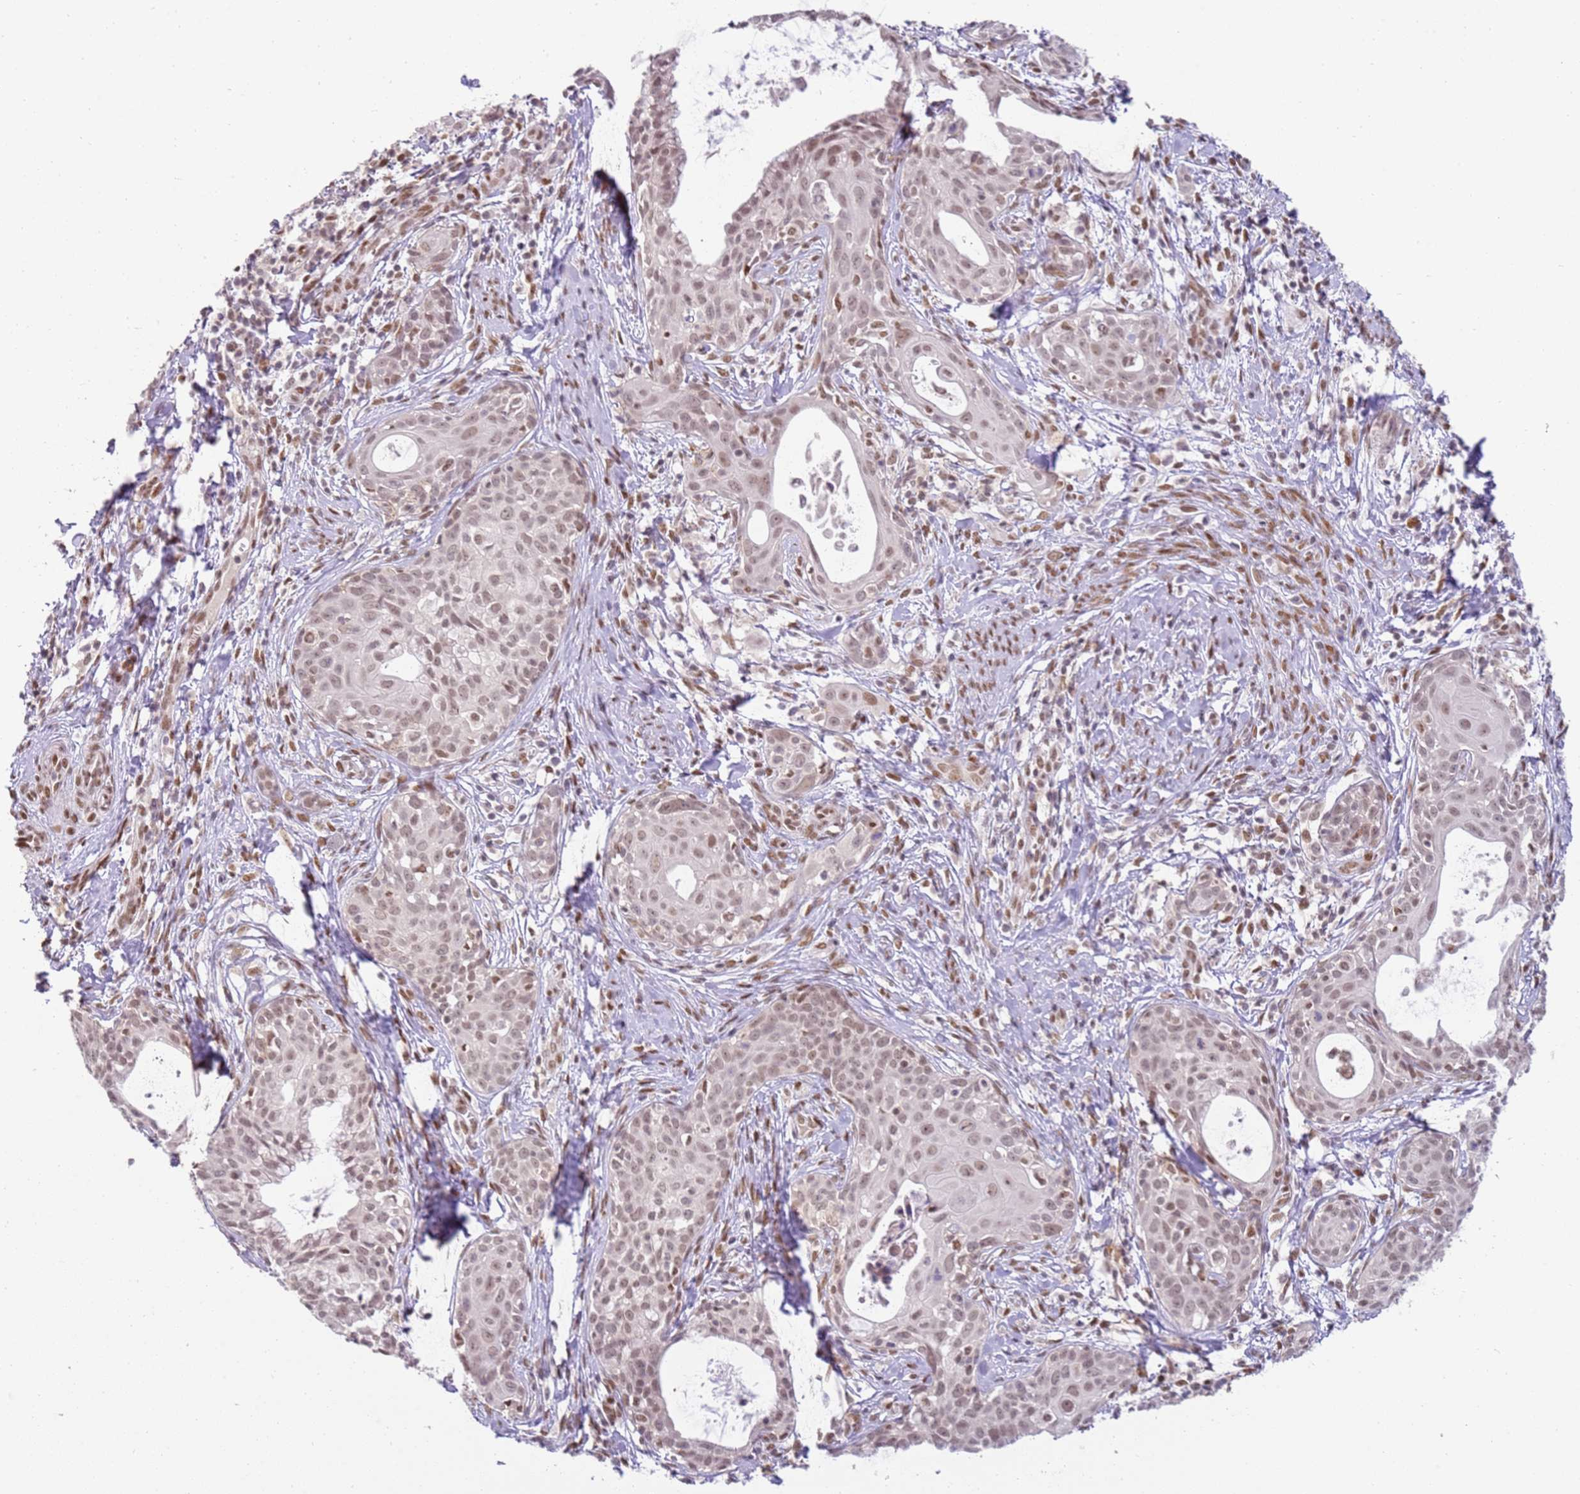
{"staining": {"intensity": "moderate", "quantity": ">75%", "location": "nuclear"}, "tissue": "cervical cancer", "cell_type": "Tumor cells", "image_type": "cancer", "snomed": [{"axis": "morphology", "description": "Squamous cell carcinoma, NOS"}, {"axis": "topography", "description": "Cervix"}], "caption": "Immunohistochemistry micrograph of human cervical cancer (squamous cell carcinoma) stained for a protein (brown), which reveals medium levels of moderate nuclear positivity in approximately >75% of tumor cells.", "gene": "PHC2", "patient": {"sex": "female", "age": 52}}